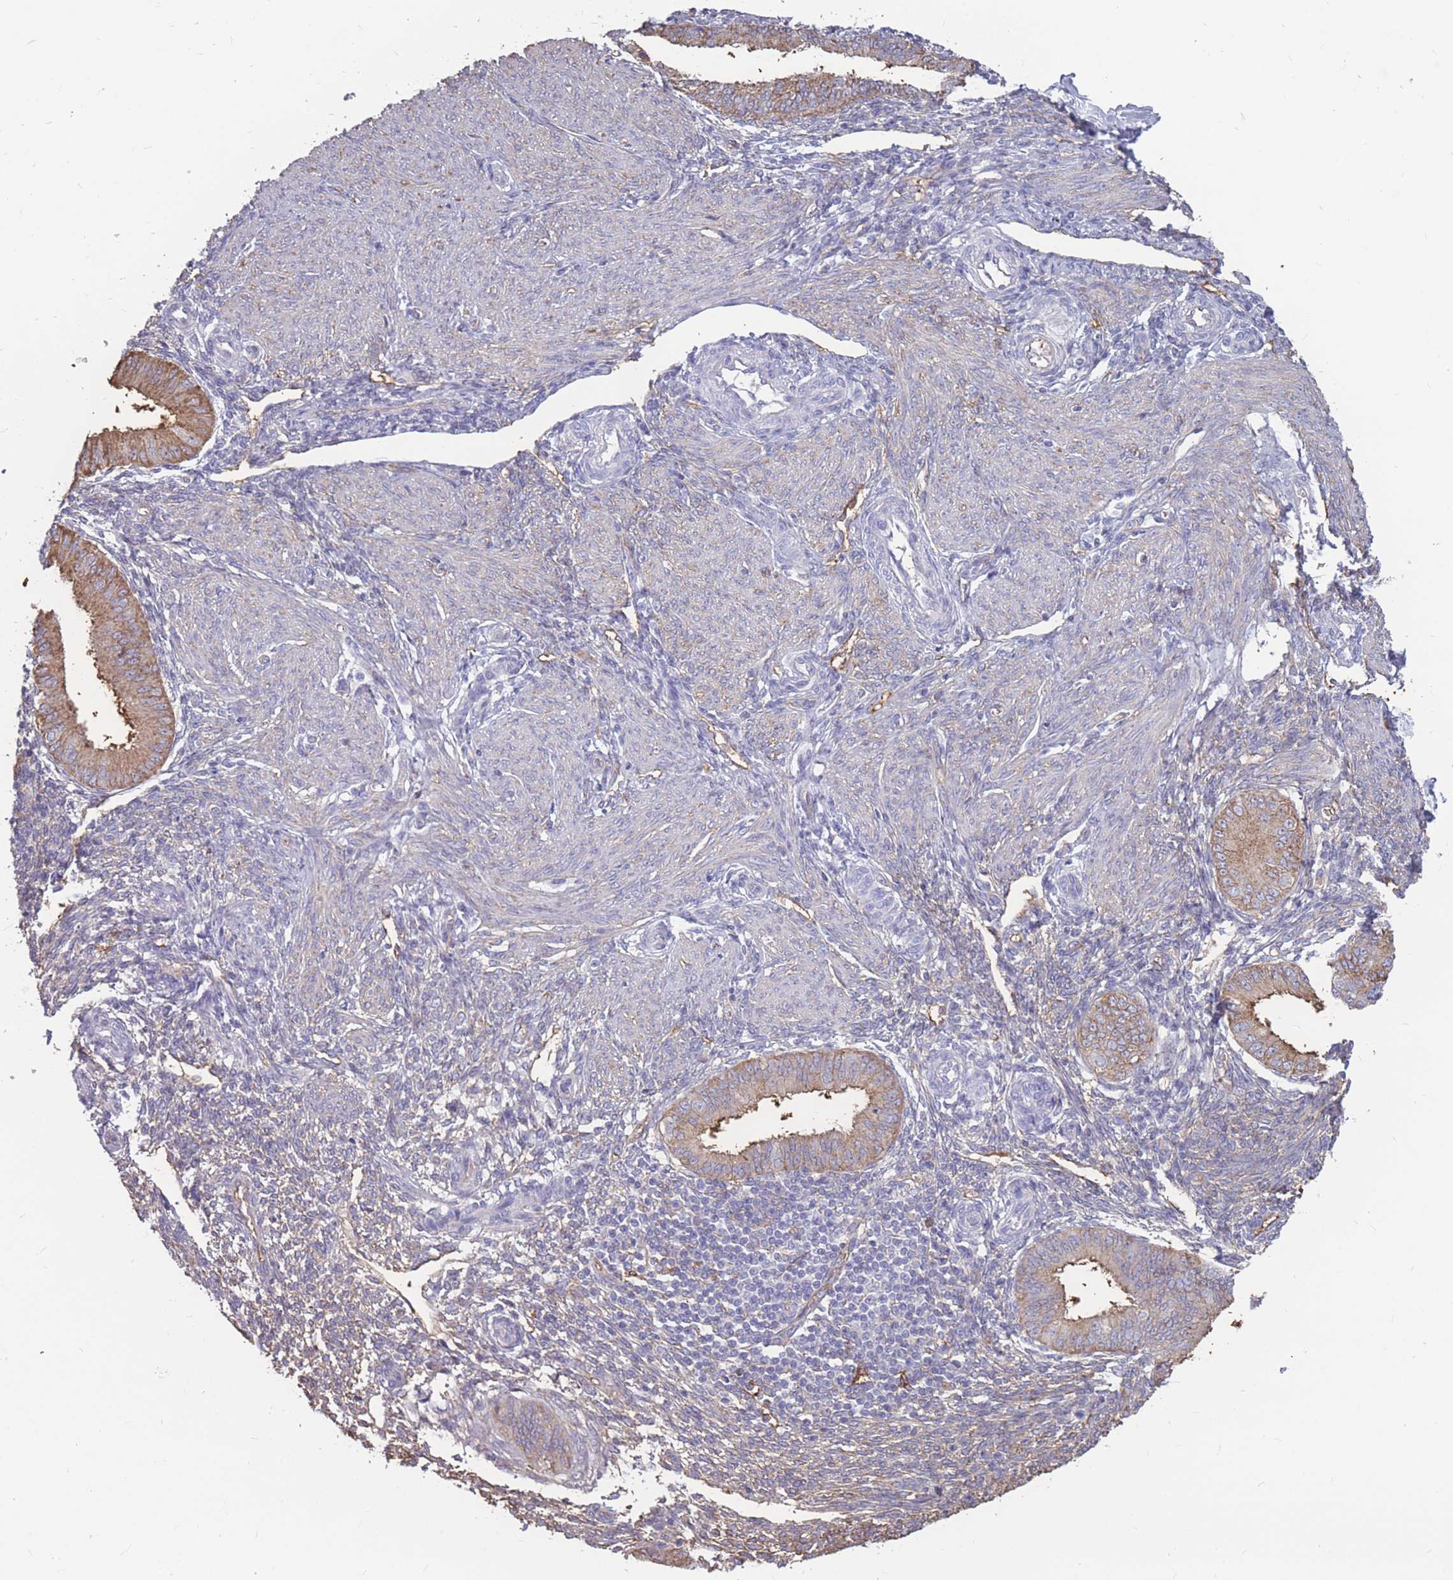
{"staining": {"intensity": "weak", "quantity": "<25%", "location": "cytoplasmic/membranous"}, "tissue": "endometrium", "cell_type": "Cells in endometrial stroma", "image_type": "normal", "snomed": [{"axis": "morphology", "description": "Normal tissue, NOS"}, {"axis": "topography", "description": "Uterus"}, {"axis": "topography", "description": "Endometrium"}], "caption": "Protein analysis of normal endometrium exhibits no significant expression in cells in endometrial stroma. (DAB immunohistochemistry (IHC) visualized using brightfield microscopy, high magnification).", "gene": "GNA11", "patient": {"sex": "female", "age": 48}}